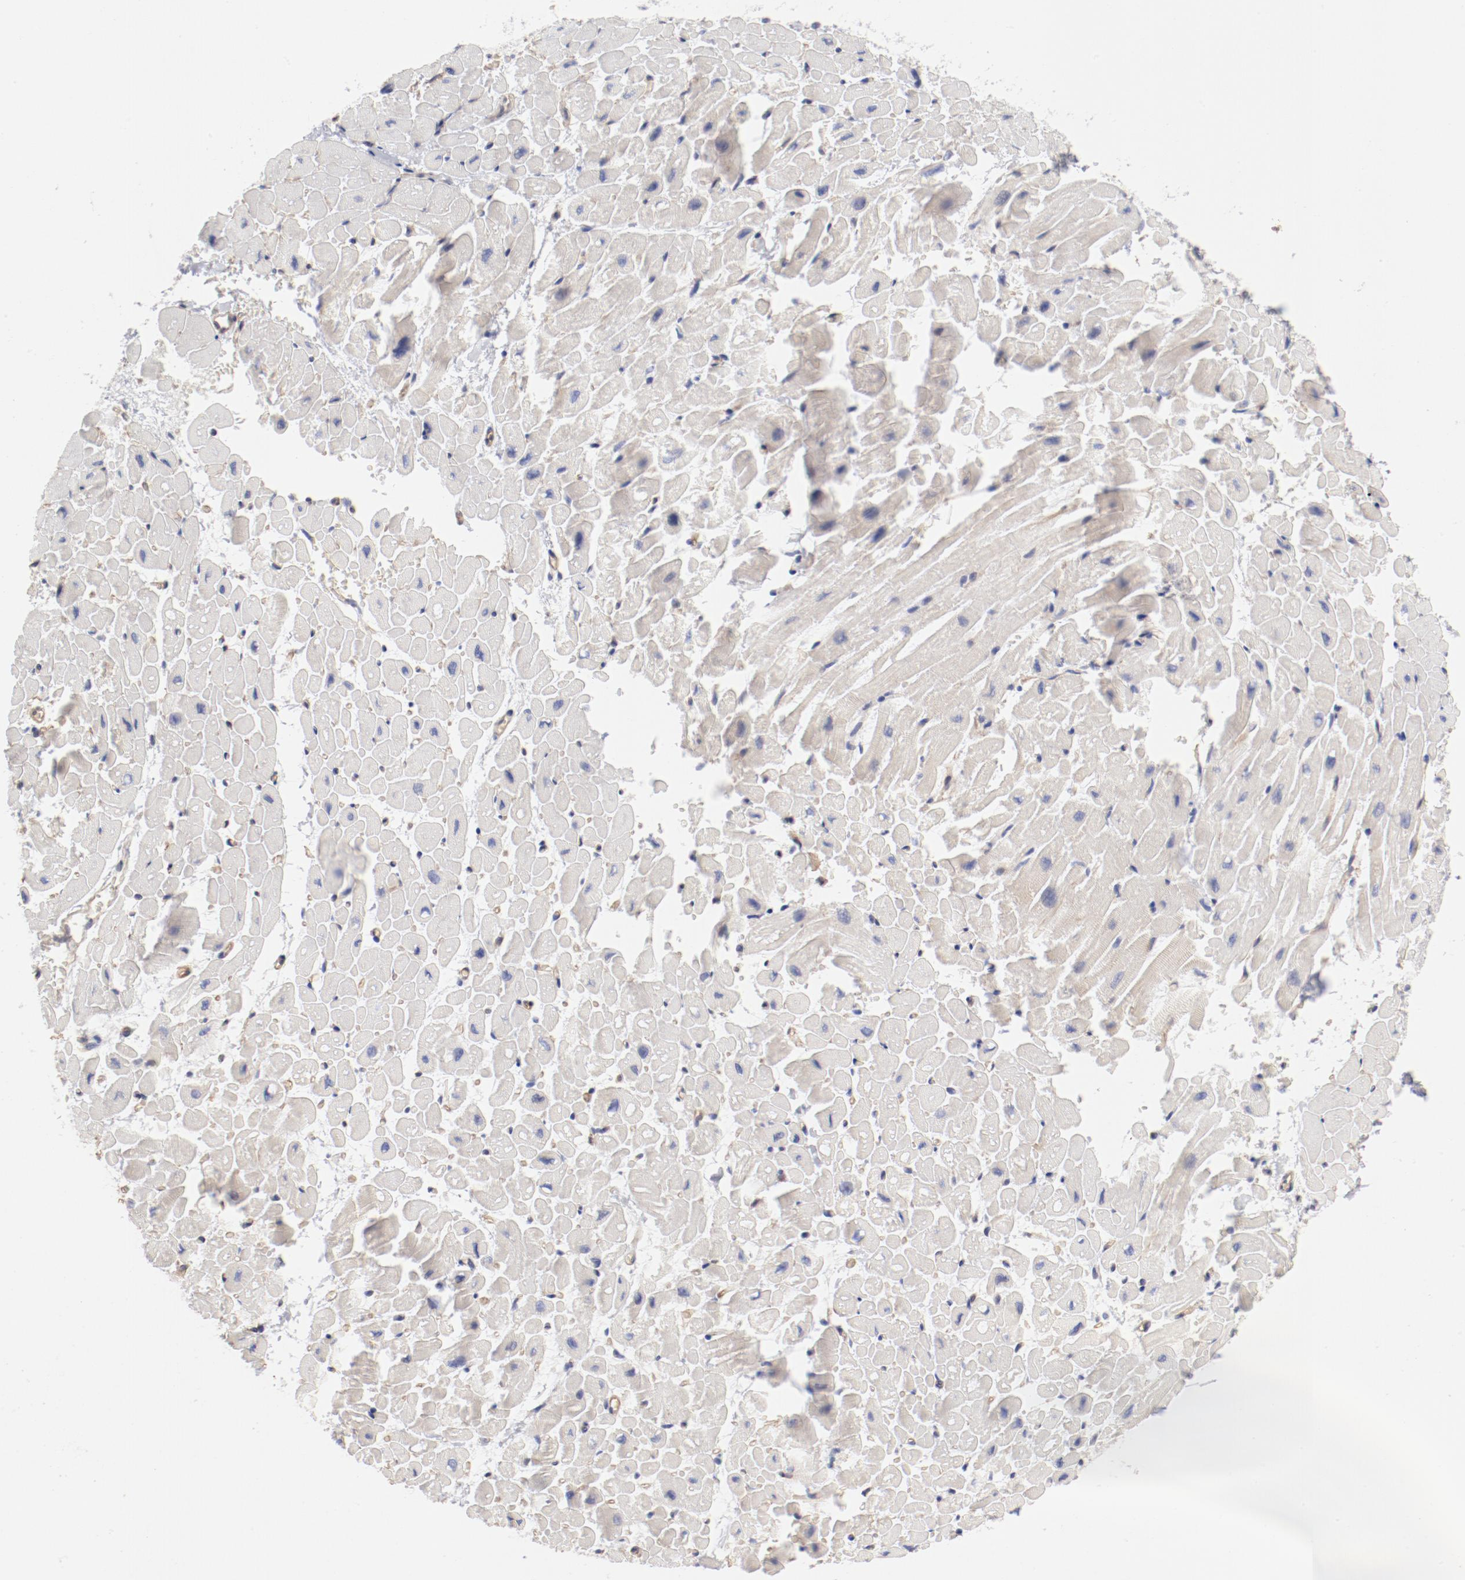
{"staining": {"intensity": "negative", "quantity": "none", "location": "none"}, "tissue": "heart muscle", "cell_type": "Cardiomyocytes", "image_type": "normal", "snomed": [{"axis": "morphology", "description": "Normal tissue, NOS"}, {"axis": "topography", "description": "Heart"}], "caption": "The histopathology image displays no staining of cardiomyocytes in normal heart muscle. (DAB immunohistochemistry (IHC) with hematoxylin counter stain).", "gene": "LAX1", "patient": {"sex": "male", "age": 45}}